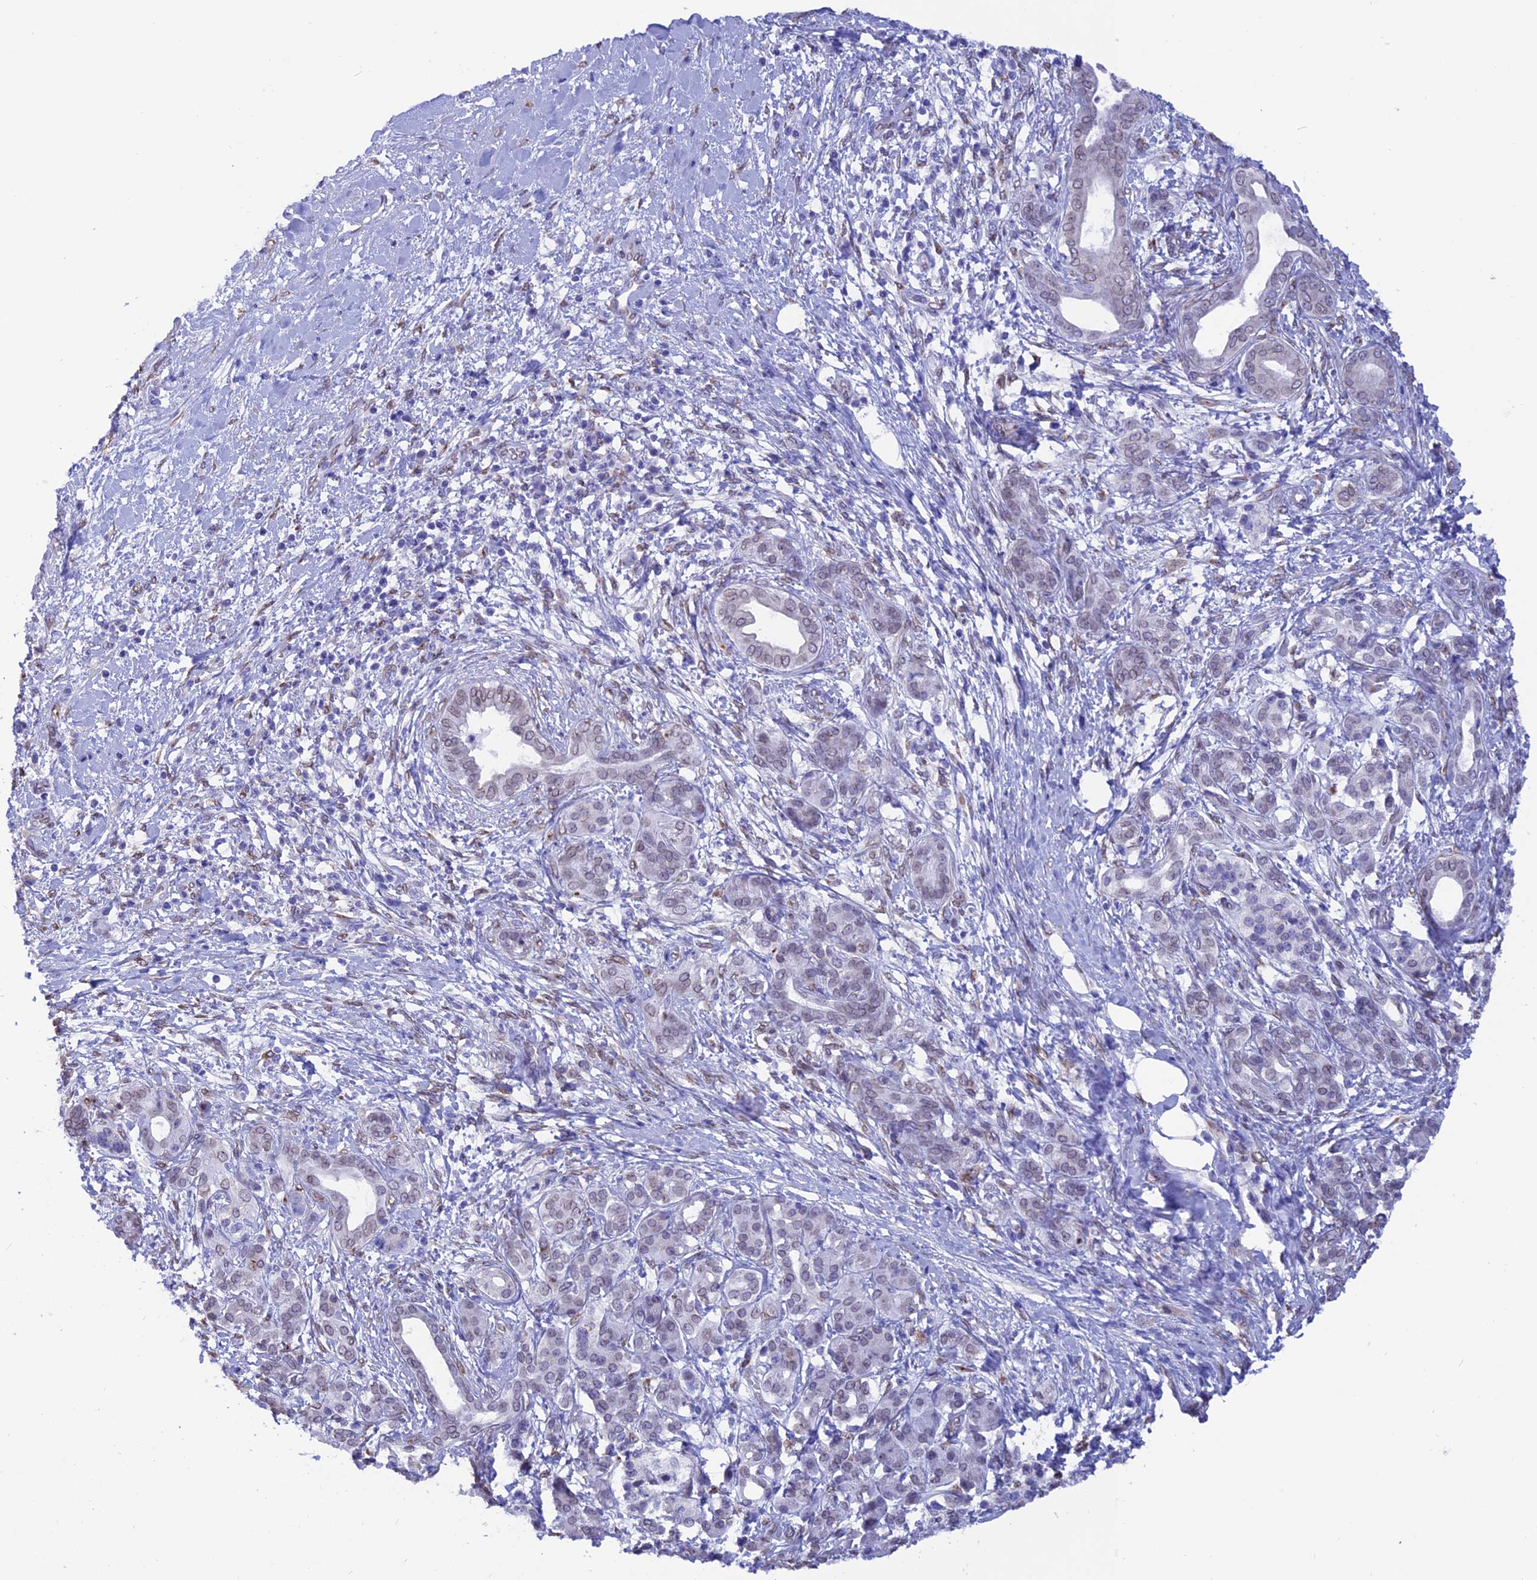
{"staining": {"intensity": "weak", "quantity": "<25%", "location": "nuclear"}, "tissue": "pancreatic cancer", "cell_type": "Tumor cells", "image_type": "cancer", "snomed": [{"axis": "morphology", "description": "Adenocarcinoma, NOS"}, {"axis": "topography", "description": "Pancreas"}], "caption": "The histopathology image shows no staining of tumor cells in adenocarcinoma (pancreatic). (DAB immunohistochemistry visualized using brightfield microscopy, high magnification).", "gene": "TMPRSS7", "patient": {"sex": "female", "age": 55}}